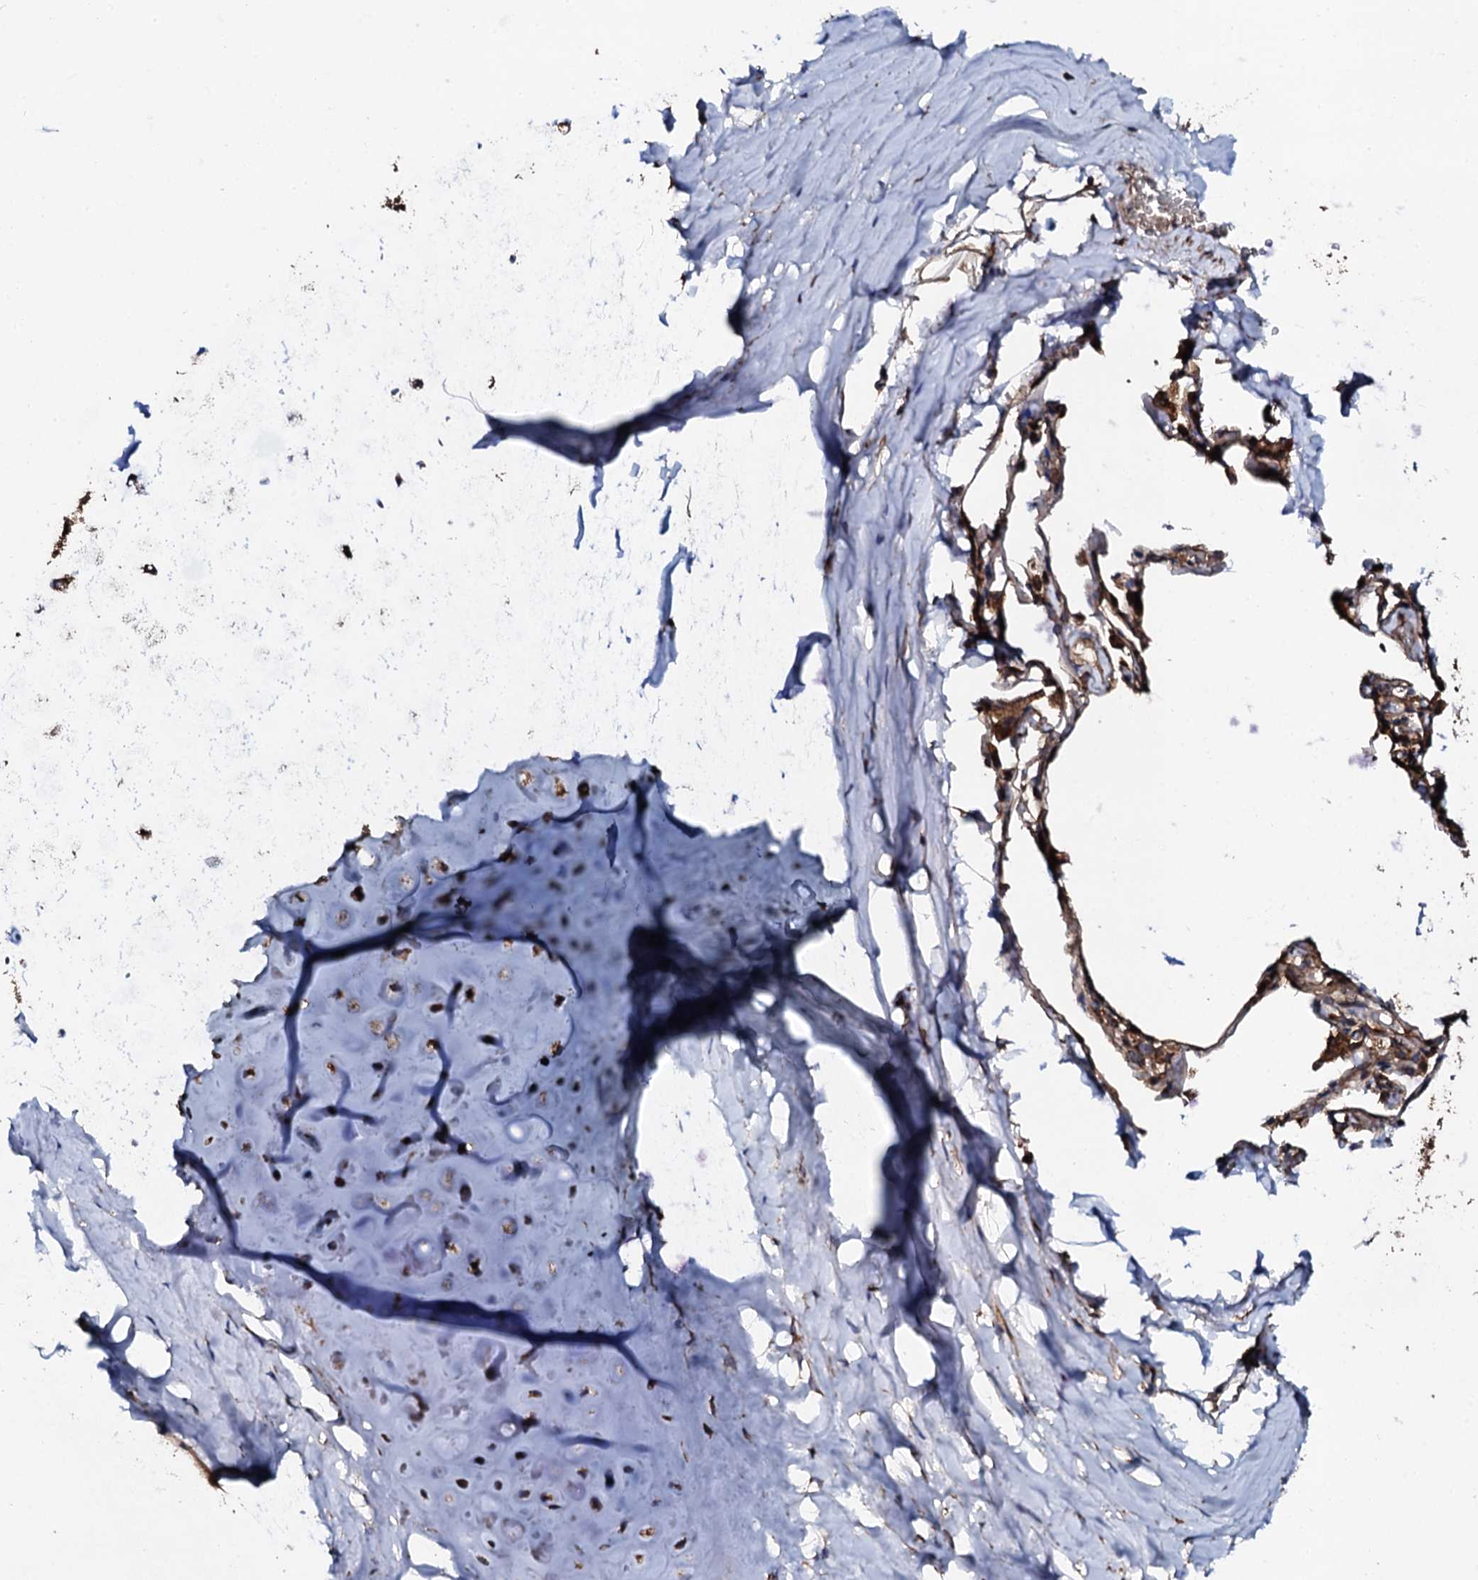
{"staining": {"intensity": "negative", "quantity": "none", "location": "none"}, "tissue": "adipose tissue", "cell_type": "Adipocytes", "image_type": "normal", "snomed": [{"axis": "morphology", "description": "Normal tissue, NOS"}, {"axis": "topography", "description": "Lymph node"}, {"axis": "topography", "description": "Bronchus"}], "caption": "Adipocytes show no significant expression in benign adipose tissue. (DAB (3,3'-diaminobenzidine) immunohistochemistry (IHC) visualized using brightfield microscopy, high magnification).", "gene": "CKAP5", "patient": {"sex": "male", "age": 63}}